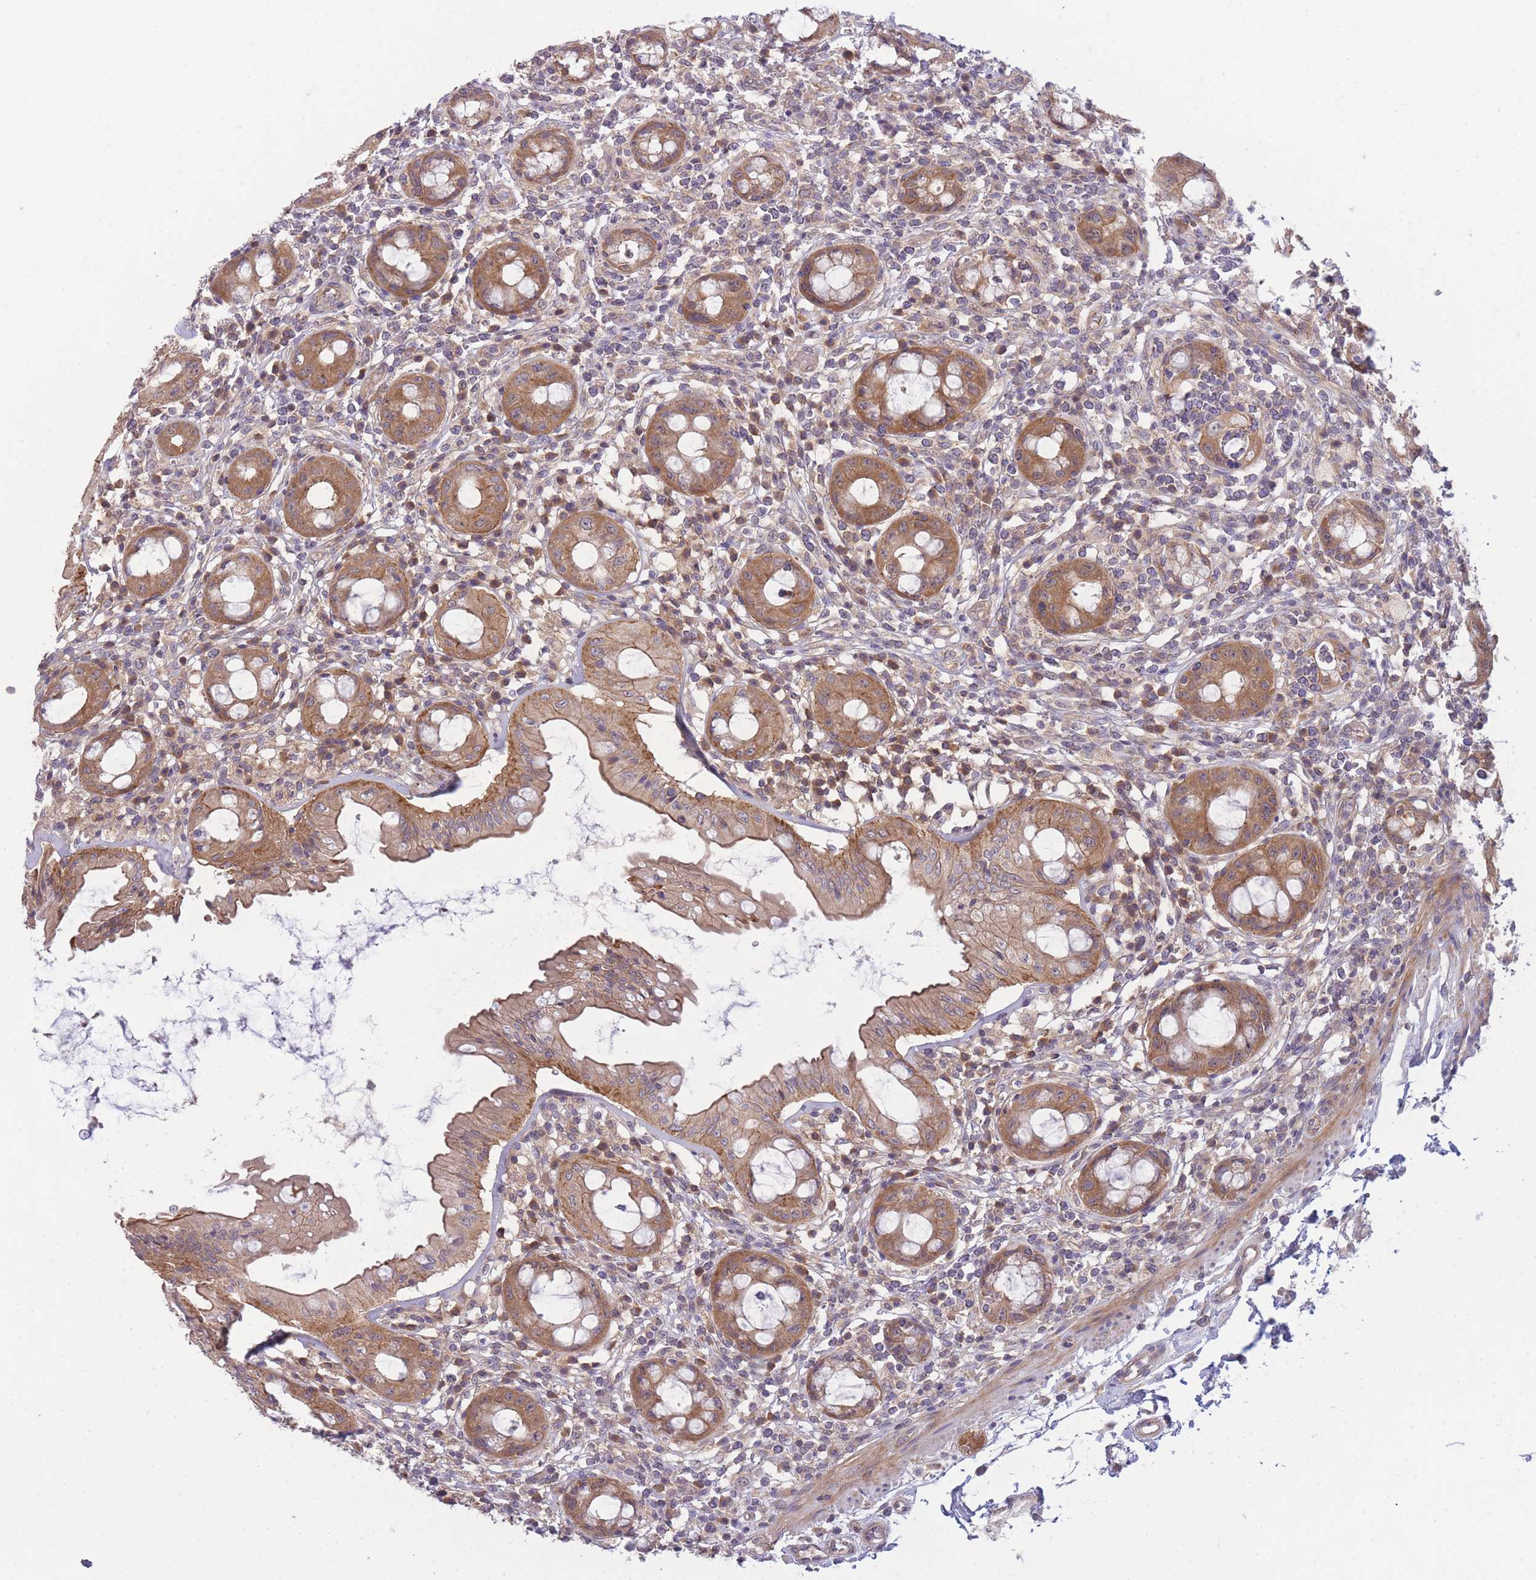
{"staining": {"intensity": "moderate", "quantity": ">75%", "location": "cytoplasmic/membranous"}, "tissue": "rectum", "cell_type": "Glandular cells", "image_type": "normal", "snomed": [{"axis": "morphology", "description": "Normal tissue, NOS"}, {"axis": "topography", "description": "Rectum"}], "caption": "Glandular cells demonstrate medium levels of moderate cytoplasmic/membranous staining in approximately >75% of cells in unremarkable rectum. Immunohistochemistry stains the protein of interest in brown and the nuclei are stained blue.", "gene": "PFDN6", "patient": {"sex": "female", "age": 57}}